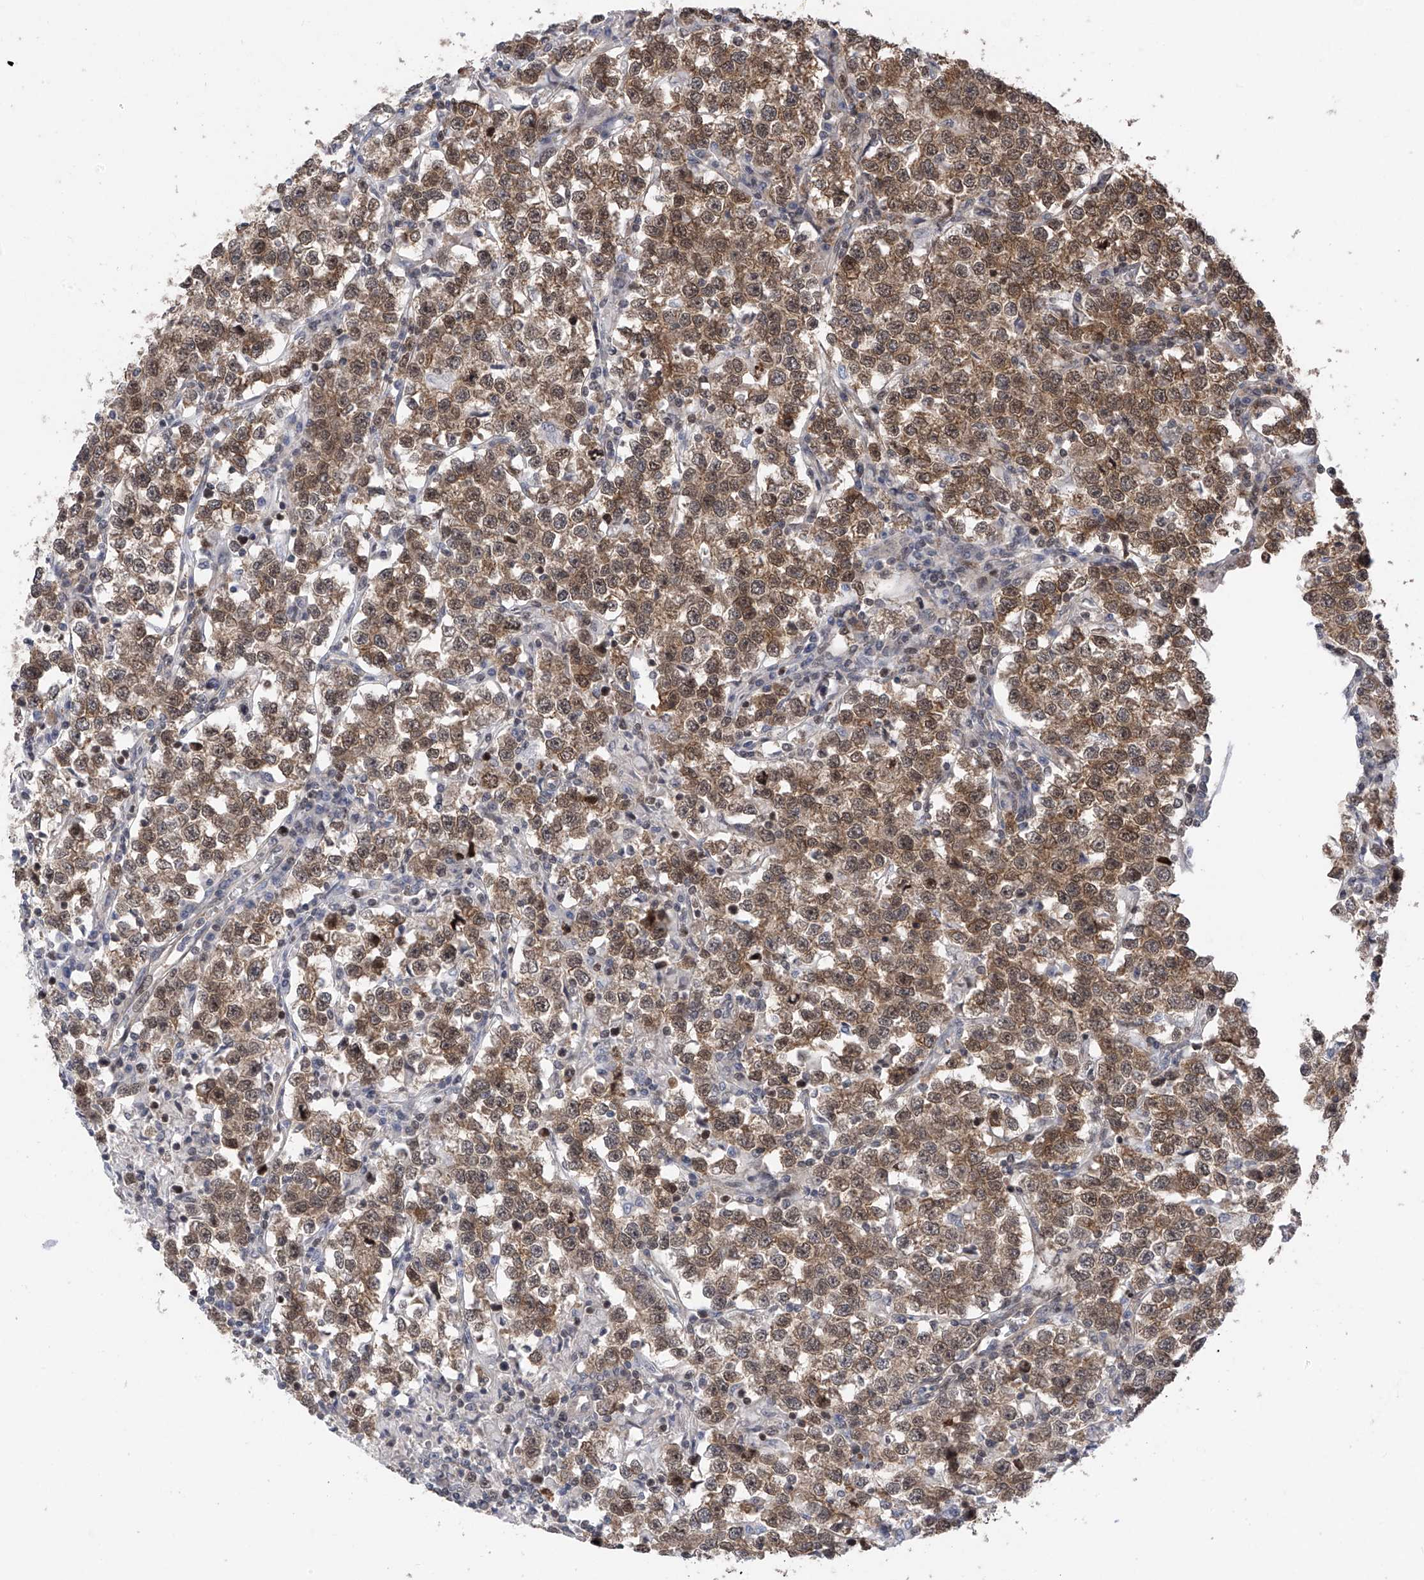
{"staining": {"intensity": "moderate", "quantity": ">75%", "location": "cytoplasmic/membranous"}, "tissue": "testis cancer", "cell_type": "Tumor cells", "image_type": "cancer", "snomed": [{"axis": "morphology", "description": "Normal tissue, NOS"}, {"axis": "morphology", "description": "Seminoma, NOS"}, {"axis": "topography", "description": "Testis"}], "caption": "Protein positivity by IHC exhibits moderate cytoplasmic/membranous positivity in about >75% of tumor cells in testis cancer (seminoma).", "gene": "DNAJC9", "patient": {"sex": "male", "age": 43}}